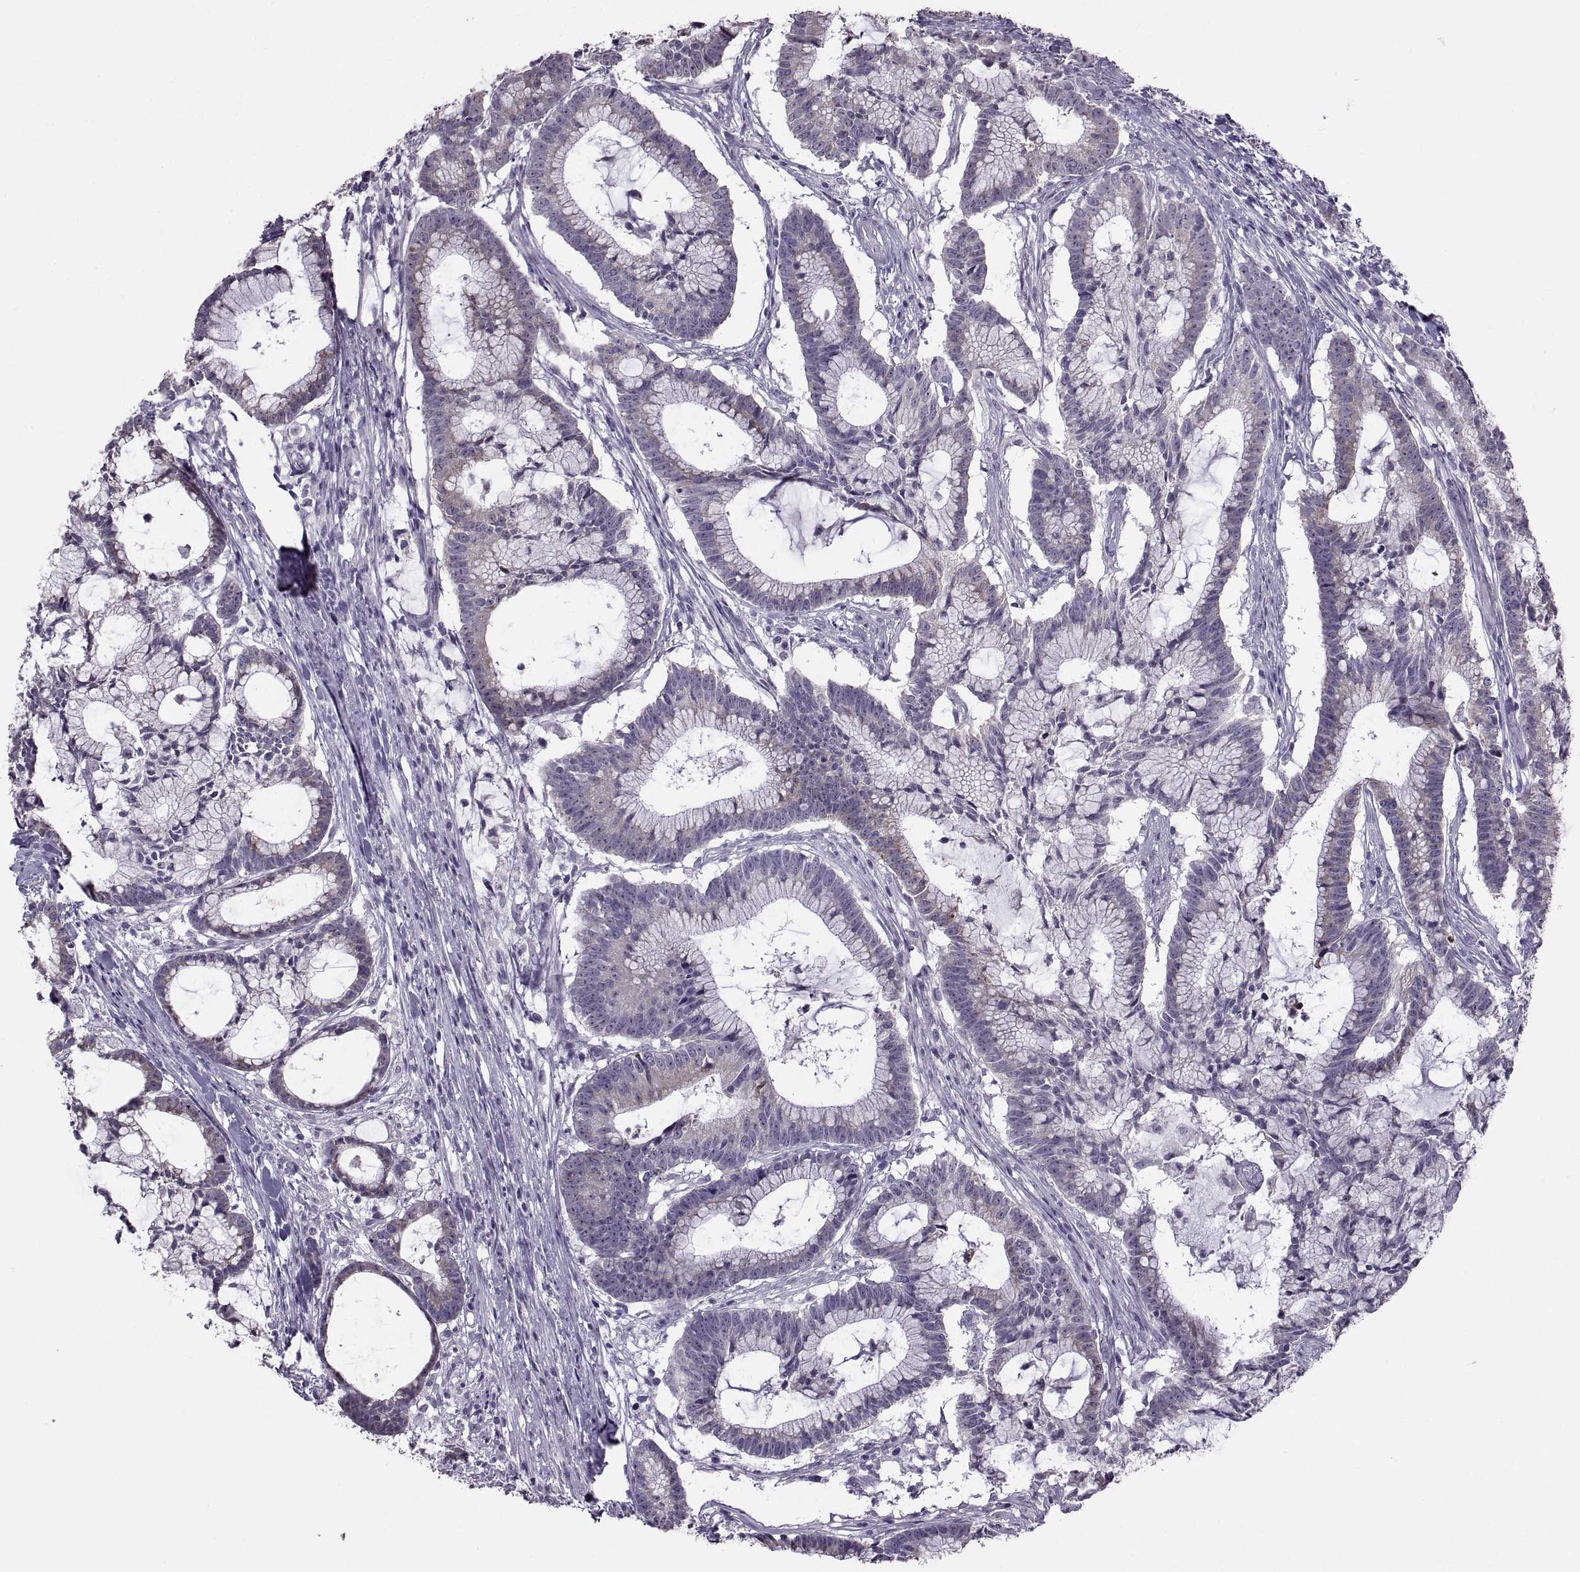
{"staining": {"intensity": "weak", "quantity": "25%-75%", "location": "cytoplasmic/membranous"}, "tissue": "colorectal cancer", "cell_type": "Tumor cells", "image_type": "cancer", "snomed": [{"axis": "morphology", "description": "Adenocarcinoma, NOS"}, {"axis": "topography", "description": "Colon"}], "caption": "Approximately 25%-75% of tumor cells in colorectal cancer (adenocarcinoma) exhibit weak cytoplasmic/membranous protein positivity as visualized by brown immunohistochemical staining.", "gene": "ASIC2", "patient": {"sex": "female", "age": 78}}